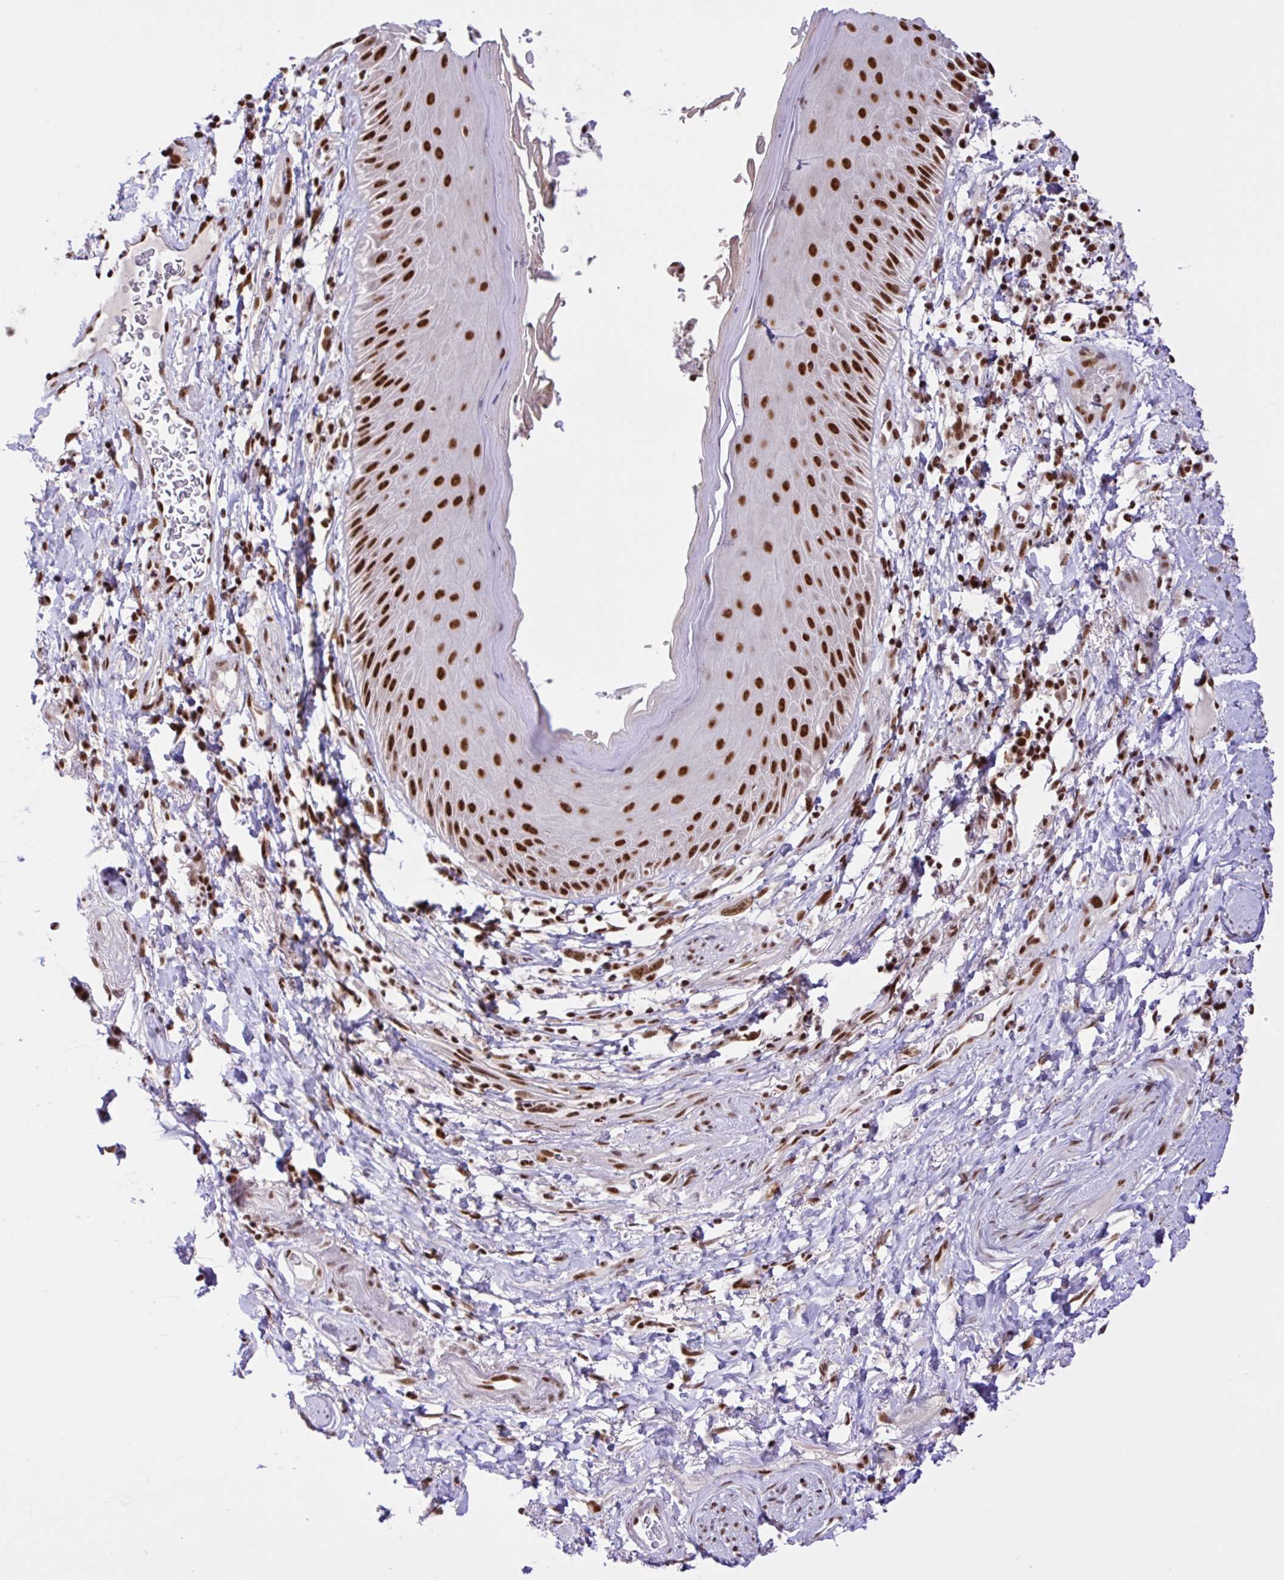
{"staining": {"intensity": "strong", "quantity": ">75%", "location": "nuclear"}, "tissue": "skin", "cell_type": "Epidermal cells", "image_type": "normal", "snomed": [{"axis": "morphology", "description": "Normal tissue, NOS"}, {"axis": "topography", "description": "Anal"}], "caption": "High-power microscopy captured an IHC image of unremarkable skin, revealing strong nuclear staining in about >75% of epidermal cells.", "gene": "CCDC12", "patient": {"sex": "male", "age": 78}}